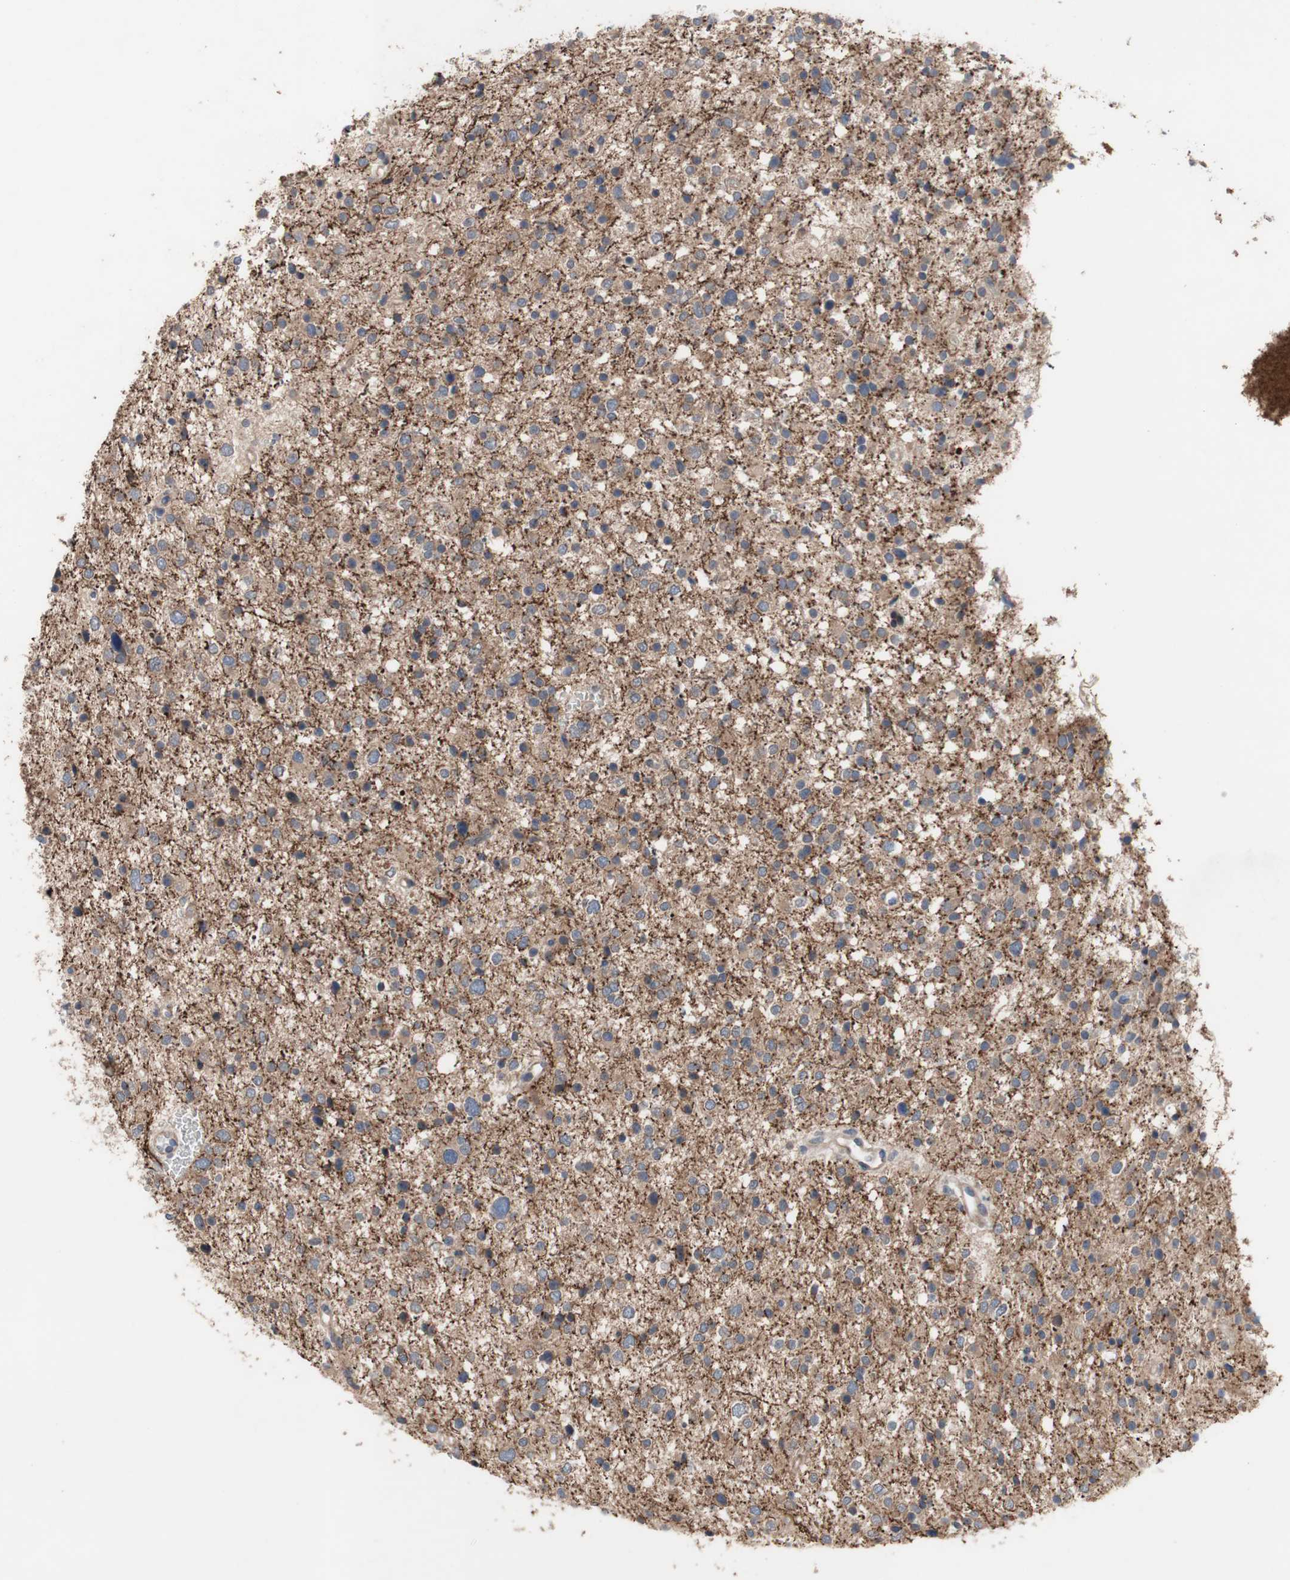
{"staining": {"intensity": "weak", "quantity": ">75%", "location": "cytoplasmic/membranous"}, "tissue": "glioma", "cell_type": "Tumor cells", "image_type": "cancer", "snomed": [{"axis": "morphology", "description": "Glioma, malignant, Low grade"}, {"axis": "topography", "description": "Brain"}], "caption": "DAB (3,3'-diaminobenzidine) immunohistochemical staining of glioma shows weak cytoplasmic/membranous protein staining in approximately >75% of tumor cells.", "gene": "OAZ1", "patient": {"sex": "female", "age": 37}}